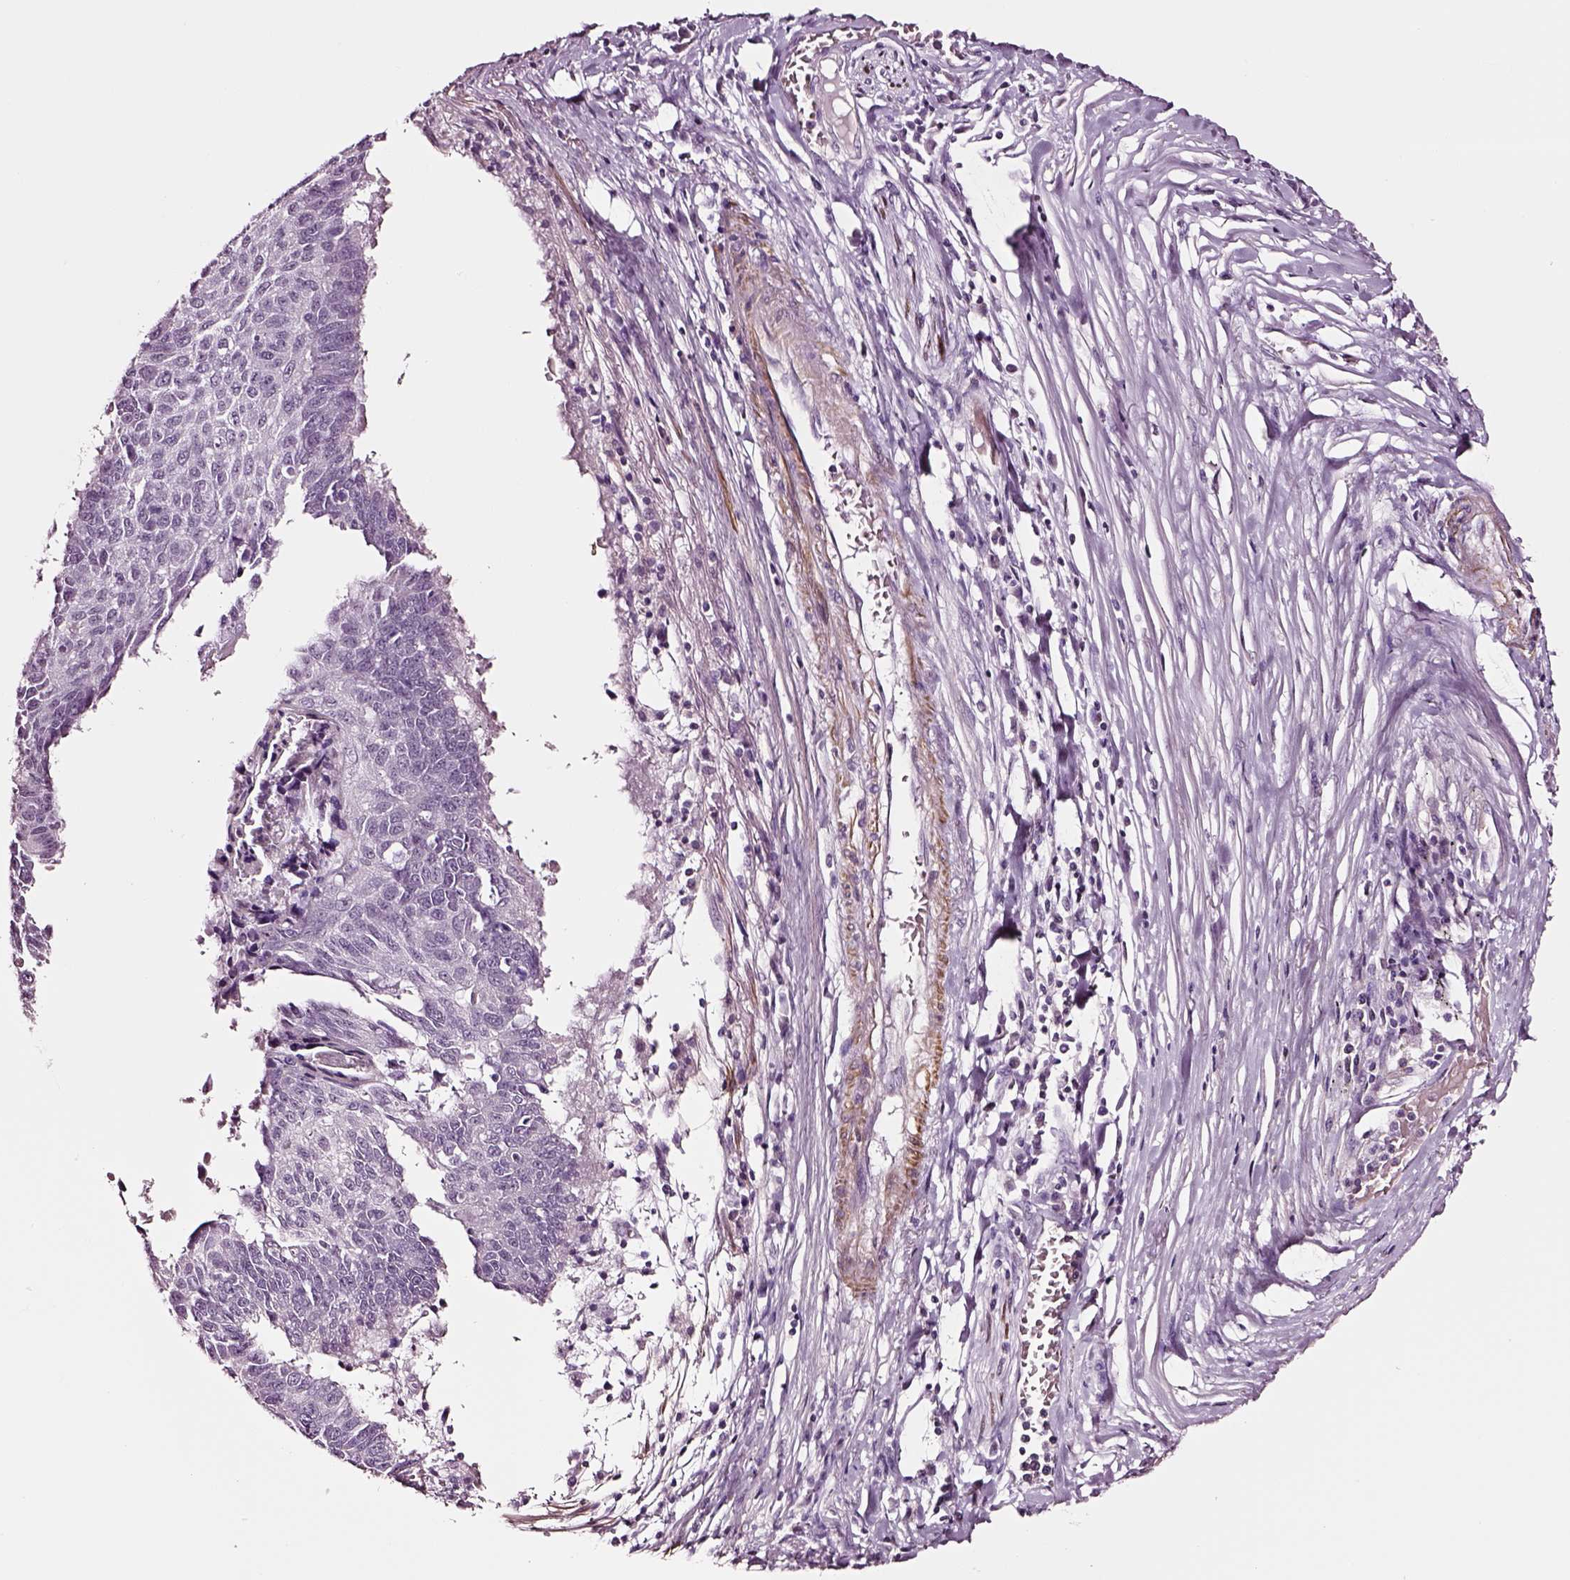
{"staining": {"intensity": "negative", "quantity": "none", "location": "none"}, "tissue": "lung cancer", "cell_type": "Tumor cells", "image_type": "cancer", "snomed": [{"axis": "morphology", "description": "Squamous cell carcinoma, NOS"}, {"axis": "topography", "description": "Lung"}], "caption": "Lung cancer was stained to show a protein in brown. There is no significant expression in tumor cells. (DAB IHC with hematoxylin counter stain).", "gene": "SOX10", "patient": {"sex": "male", "age": 73}}